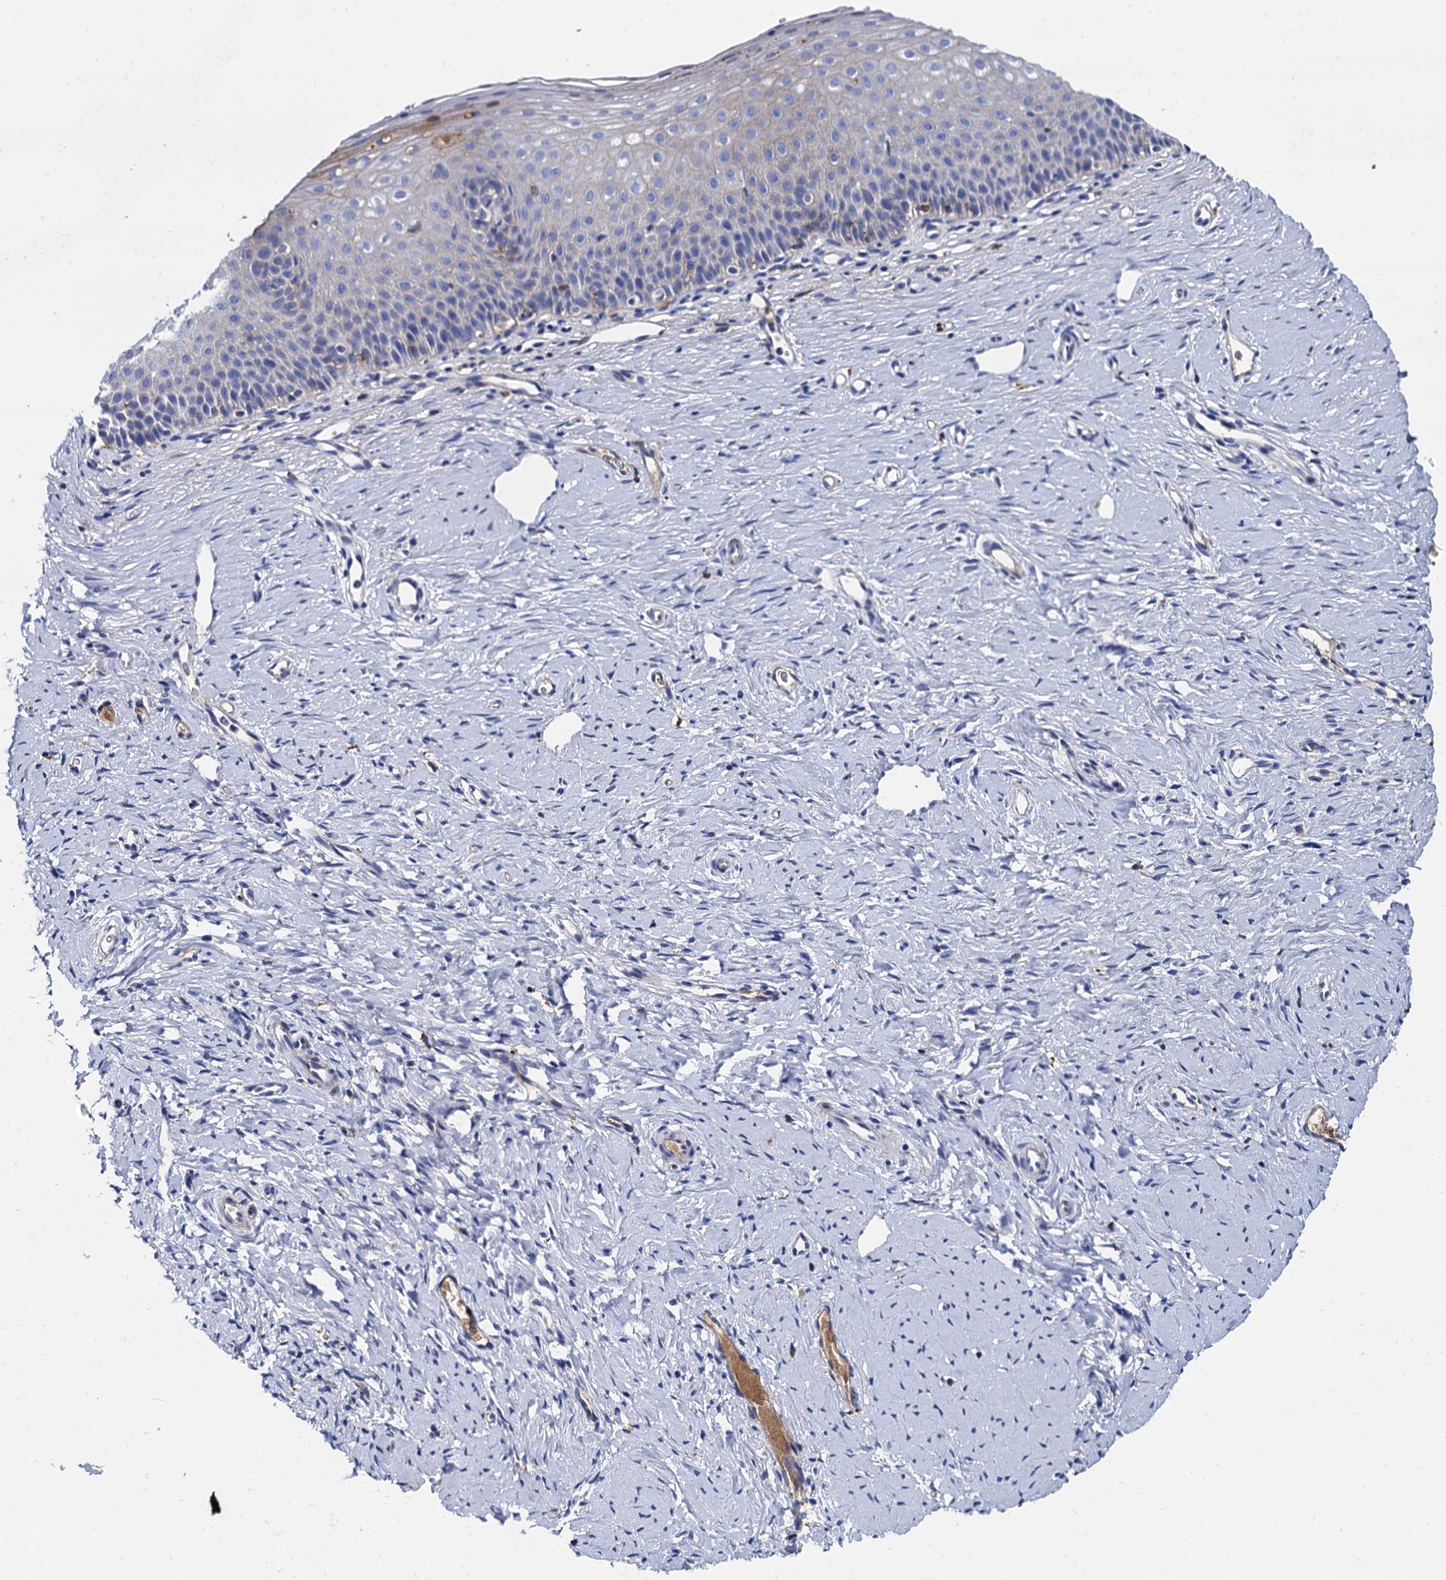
{"staining": {"intensity": "negative", "quantity": "none", "location": "none"}, "tissue": "cervix", "cell_type": "Glandular cells", "image_type": "normal", "snomed": [{"axis": "morphology", "description": "Normal tissue, NOS"}, {"axis": "topography", "description": "Cervix"}], "caption": "Immunohistochemistry (IHC) histopathology image of unremarkable cervix stained for a protein (brown), which shows no staining in glandular cells.", "gene": "APOD", "patient": {"sex": "female", "age": 36}}